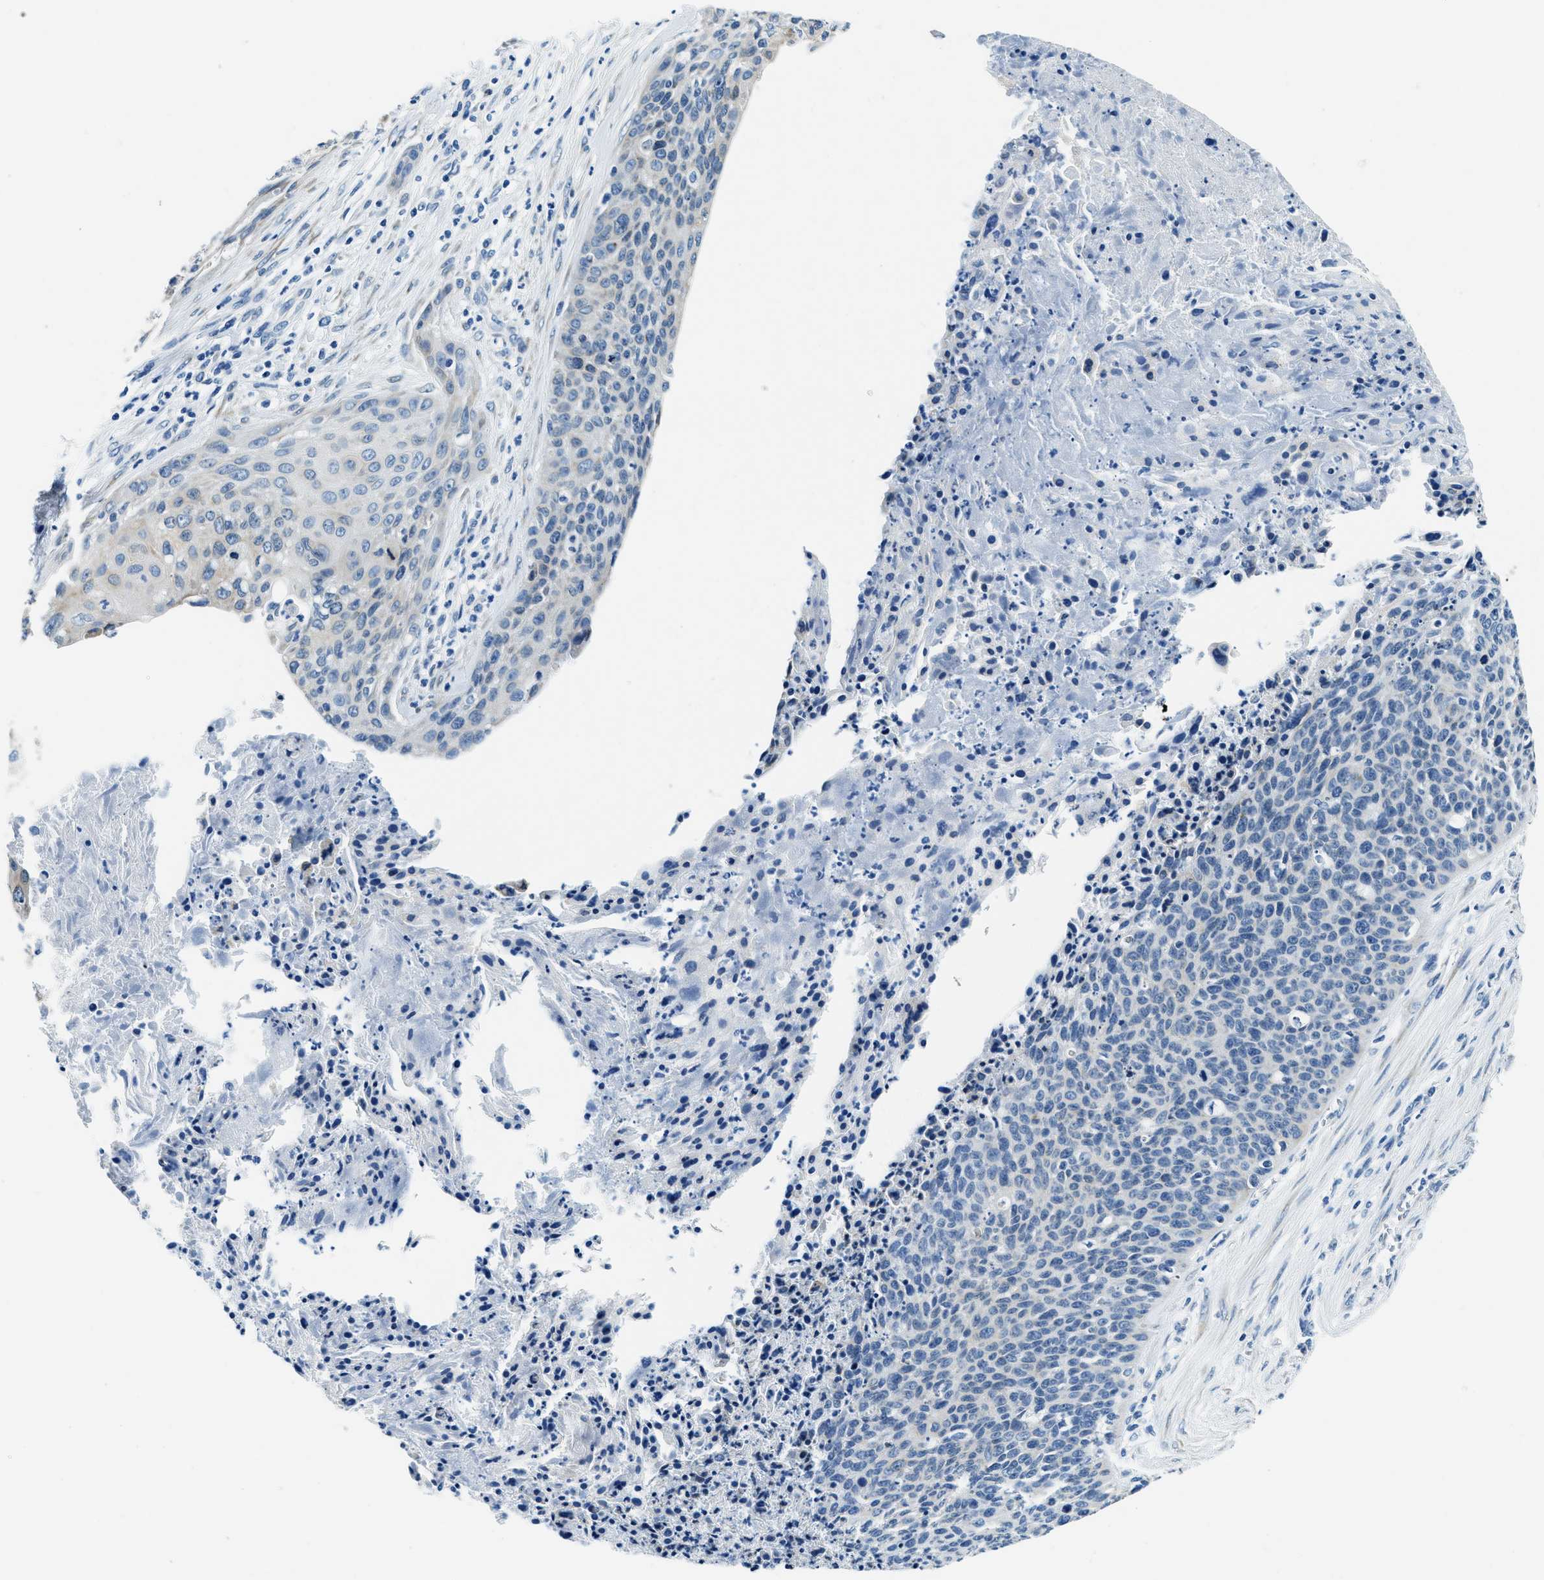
{"staining": {"intensity": "weak", "quantity": "<25%", "location": "cytoplasmic/membranous"}, "tissue": "cervical cancer", "cell_type": "Tumor cells", "image_type": "cancer", "snomed": [{"axis": "morphology", "description": "Squamous cell carcinoma, NOS"}, {"axis": "topography", "description": "Cervix"}], "caption": "Squamous cell carcinoma (cervical) was stained to show a protein in brown. There is no significant staining in tumor cells.", "gene": "UBAC2", "patient": {"sex": "female", "age": 55}}